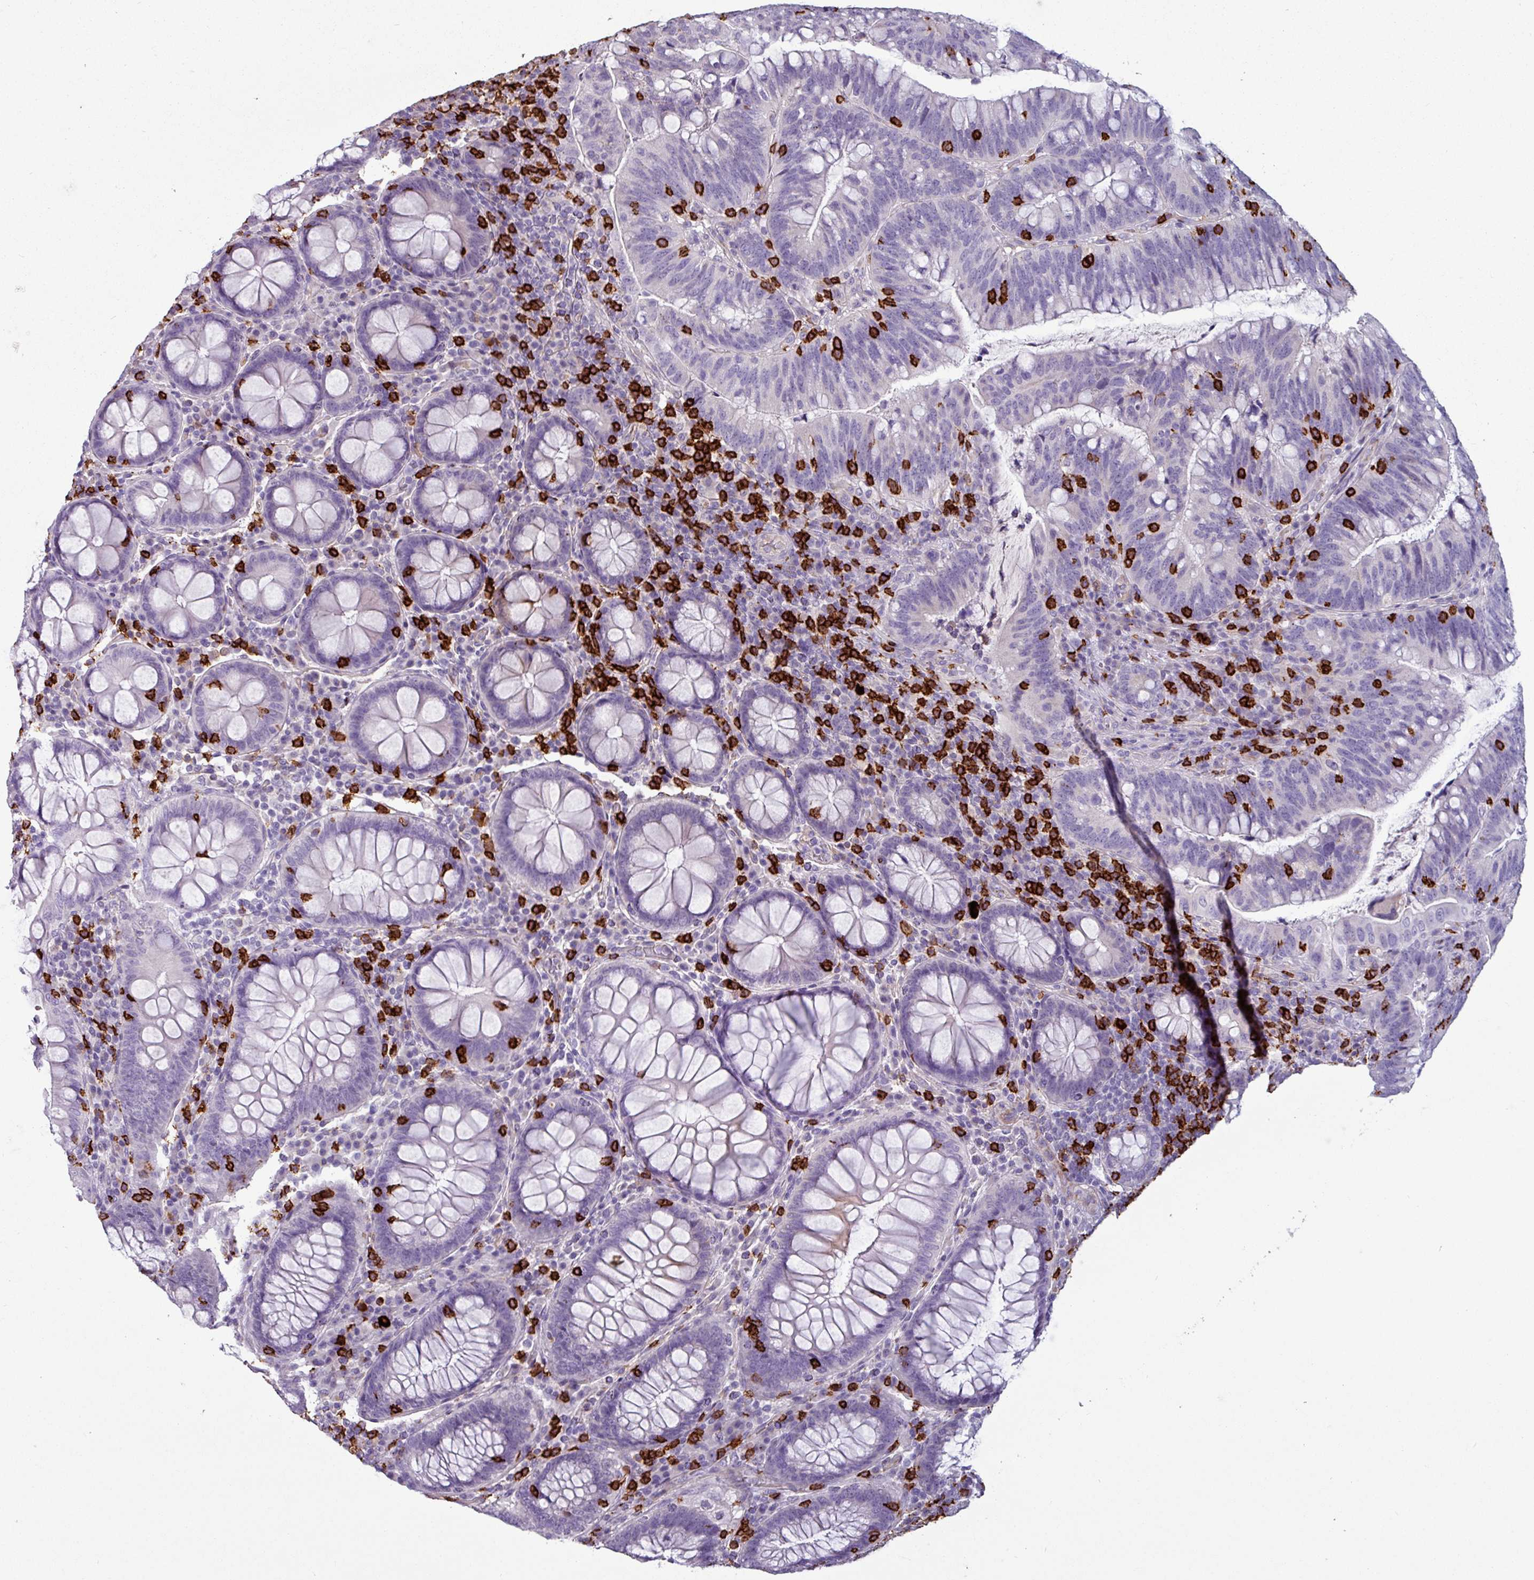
{"staining": {"intensity": "negative", "quantity": "none", "location": "none"}, "tissue": "colorectal cancer", "cell_type": "Tumor cells", "image_type": "cancer", "snomed": [{"axis": "morphology", "description": "Adenocarcinoma, NOS"}, {"axis": "topography", "description": "Colon"}], "caption": "Tumor cells are negative for protein expression in human colorectal cancer (adenocarcinoma).", "gene": "CD8A", "patient": {"sex": "female", "age": 66}}